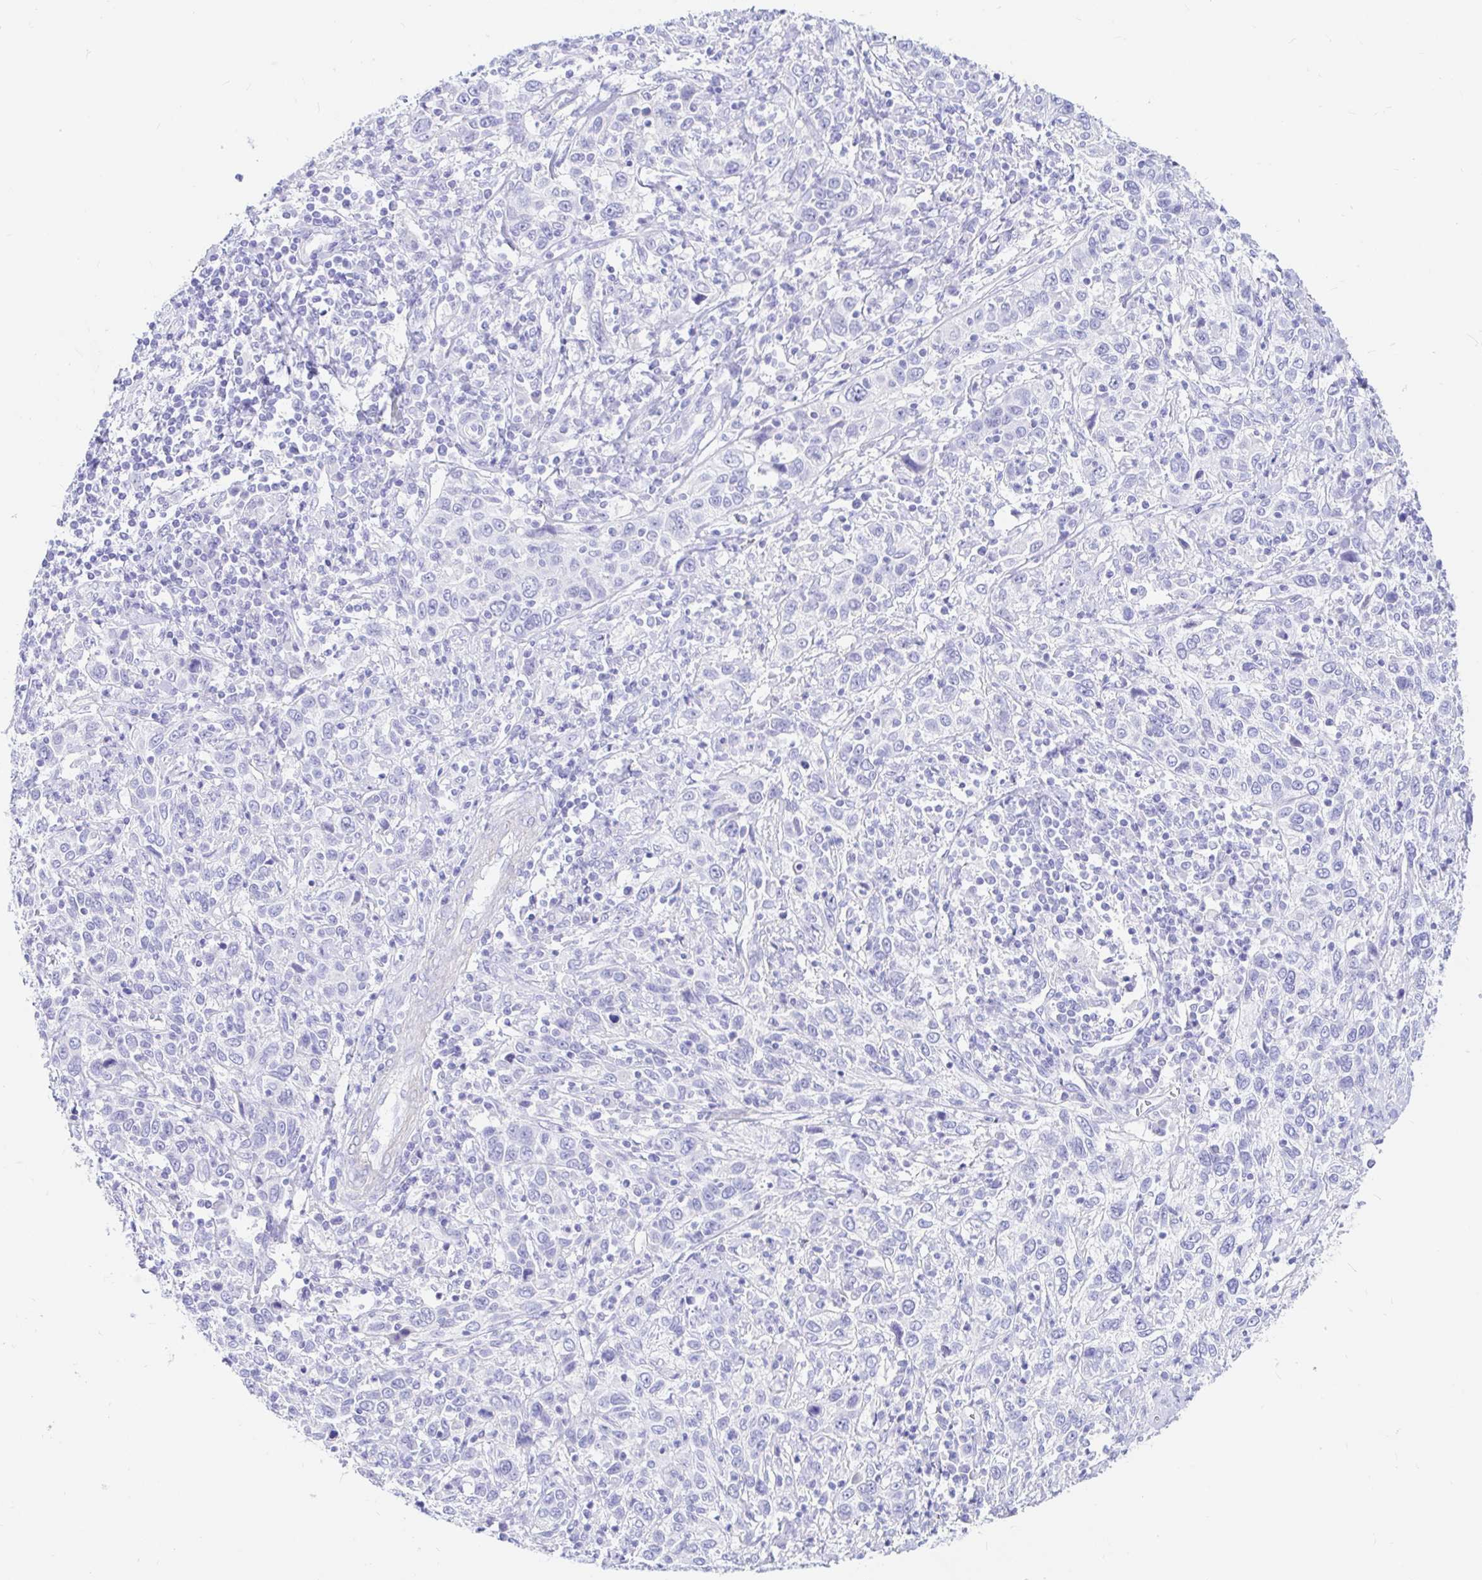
{"staining": {"intensity": "negative", "quantity": "none", "location": "none"}, "tissue": "cervical cancer", "cell_type": "Tumor cells", "image_type": "cancer", "snomed": [{"axis": "morphology", "description": "Squamous cell carcinoma, NOS"}, {"axis": "topography", "description": "Cervix"}], "caption": "High magnification brightfield microscopy of cervical squamous cell carcinoma stained with DAB (3,3'-diaminobenzidine) (brown) and counterstained with hematoxylin (blue): tumor cells show no significant staining.", "gene": "PPP1R1B", "patient": {"sex": "female", "age": 46}}